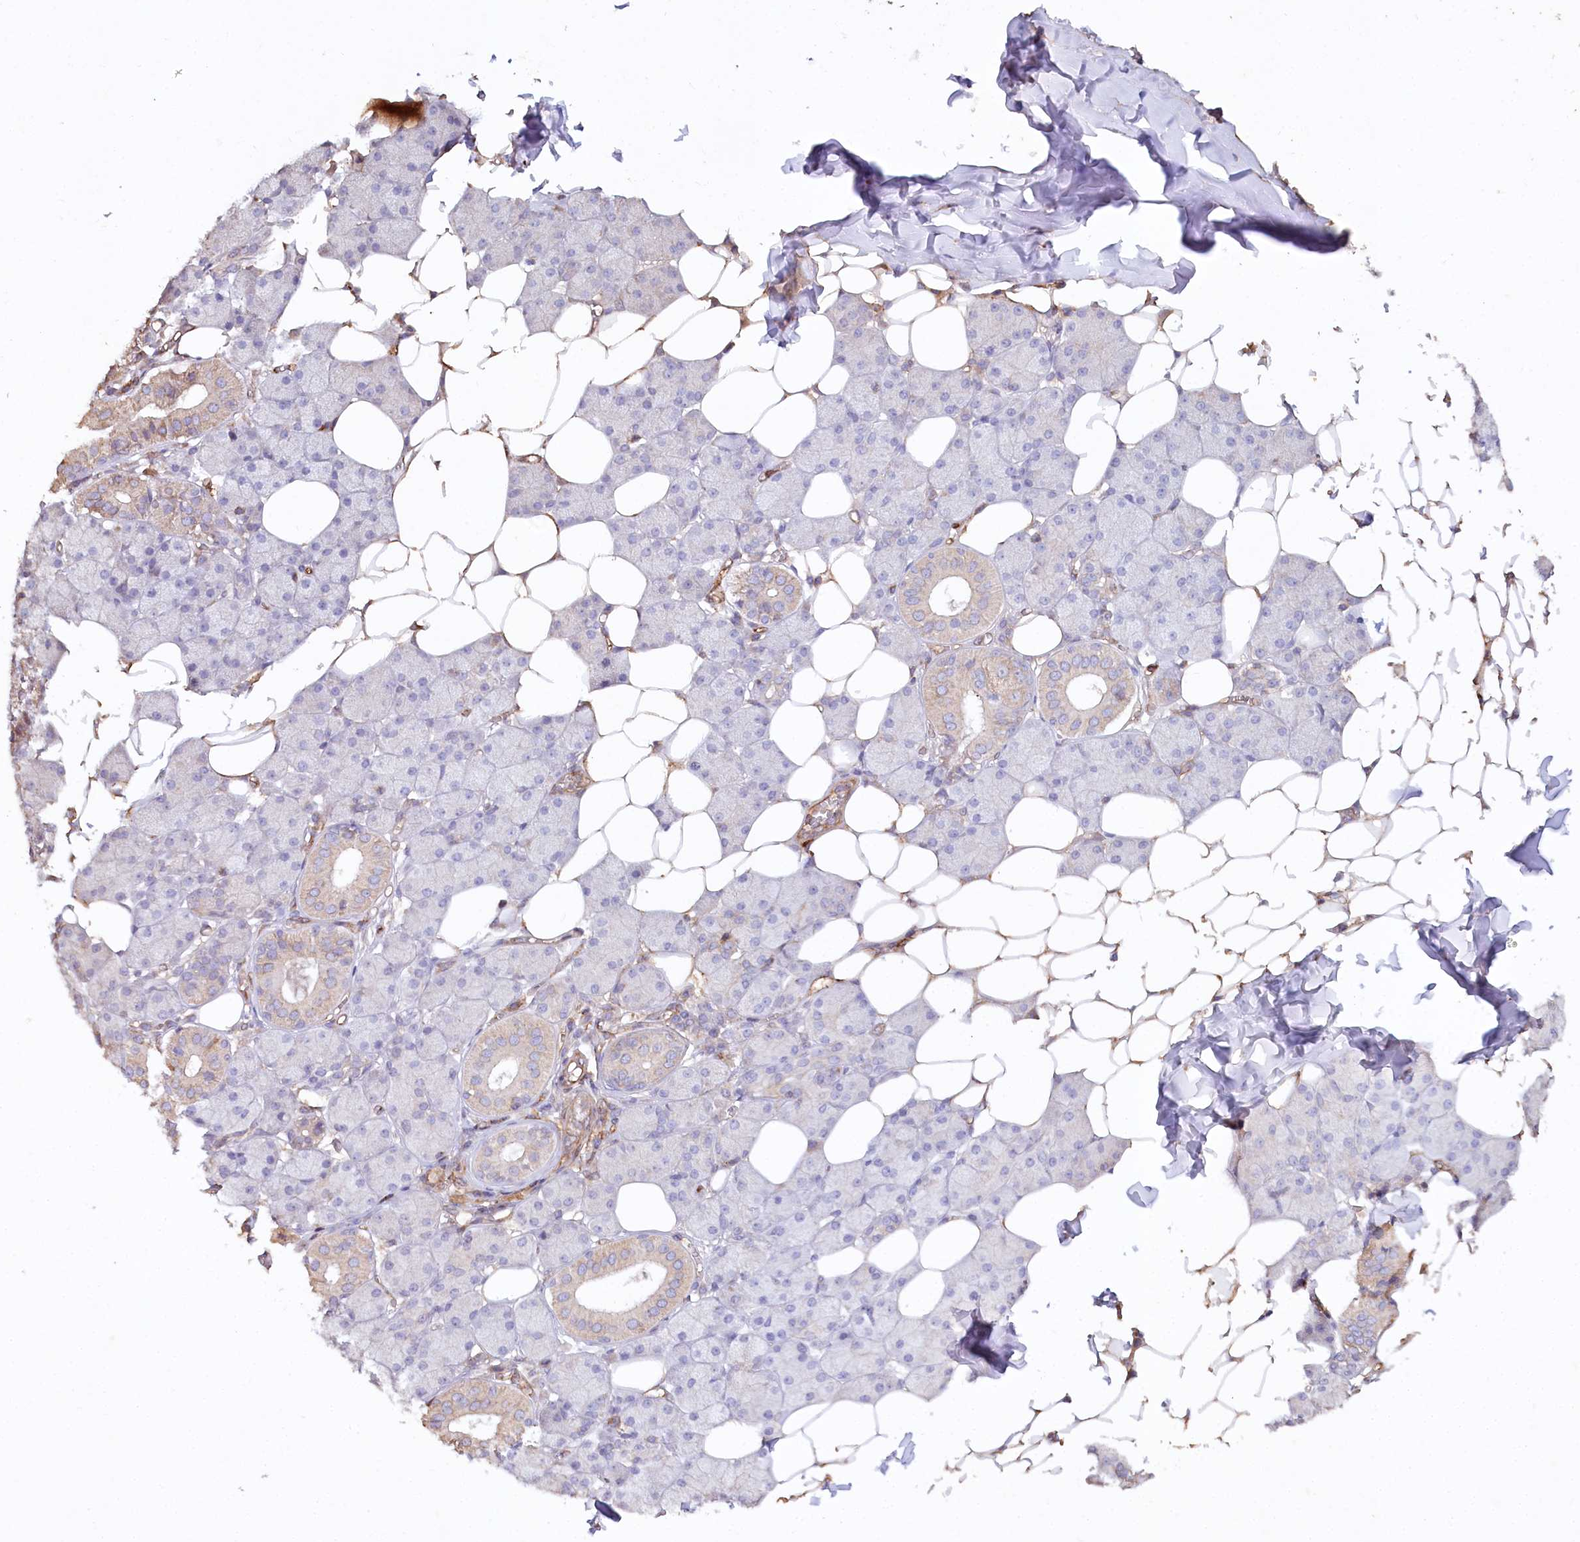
{"staining": {"intensity": "moderate", "quantity": "<25%", "location": "cytoplasmic/membranous"}, "tissue": "salivary gland", "cell_type": "Glandular cells", "image_type": "normal", "snomed": [{"axis": "morphology", "description": "Normal tissue, NOS"}, {"axis": "topography", "description": "Salivary gland"}], "caption": "Glandular cells exhibit moderate cytoplasmic/membranous staining in about <25% of cells in normal salivary gland. (IHC, brightfield microscopy, high magnification).", "gene": "RBP5", "patient": {"sex": "female", "age": 33}}